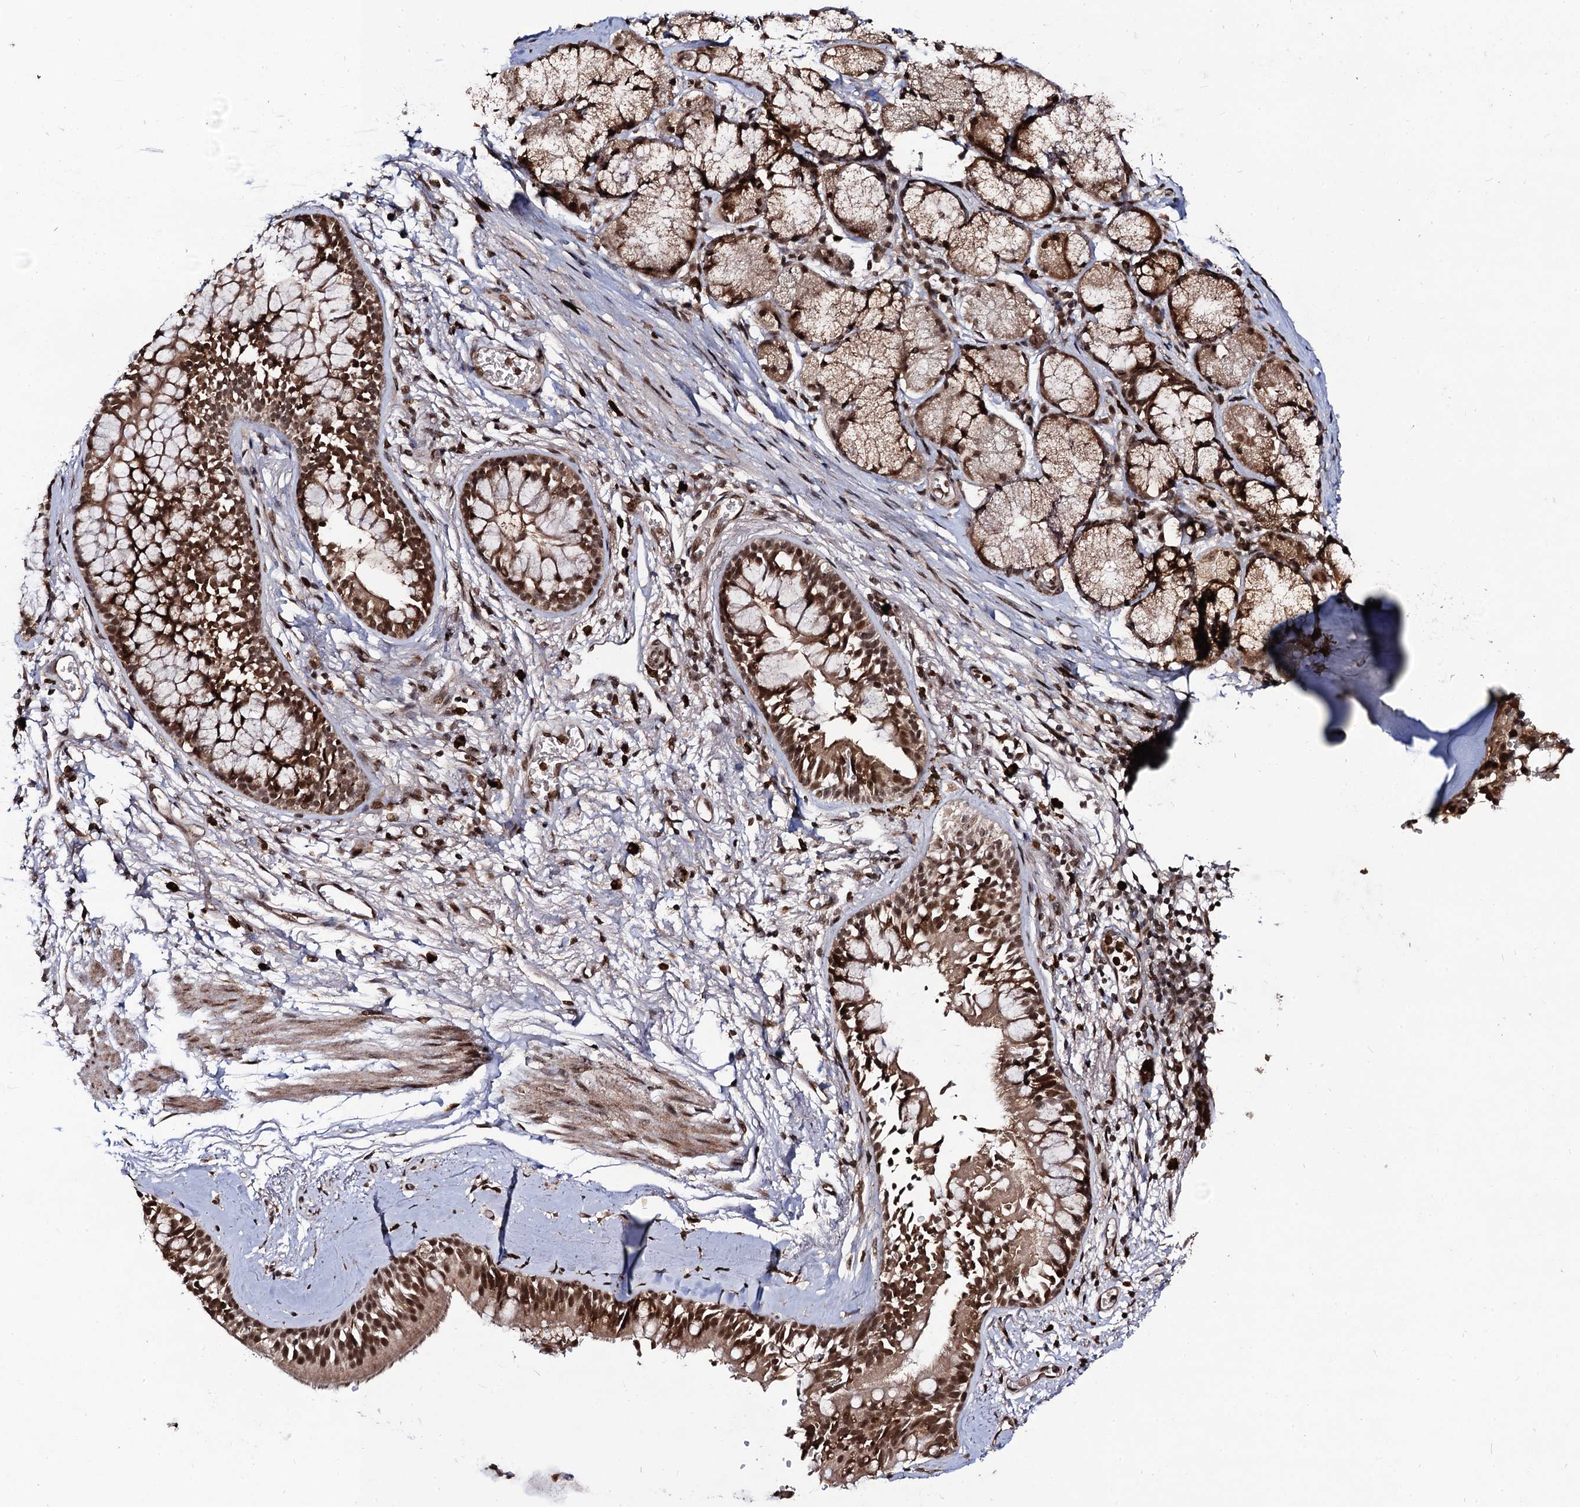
{"staining": {"intensity": "strong", "quantity": ">75%", "location": "cytoplasmic/membranous,nuclear"}, "tissue": "bronchus", "cell_type": "Respiratory epithelial cells", "image_type": "normal", "snomed": [{"axis": "morphology", "description": "Normal tissue, NOS"}, {"axis": "morphology", "description": "Inflammation, NOS"}, {"axis": "topography", "description": "Cartilage tissue"}, {"axis": "topography", "description": "Bronchus"}, {"axis": "topography", "description": "Lung"}], "caption": "Immunohistochemical staining of unremarkable human bronchus displays strong cytoplasmic/membranous,nuclear protein staining in about >75% of respiratory epithelial cells.", "gene": "SFSWAP", "patient": {"sex": "female", "age": 64}}